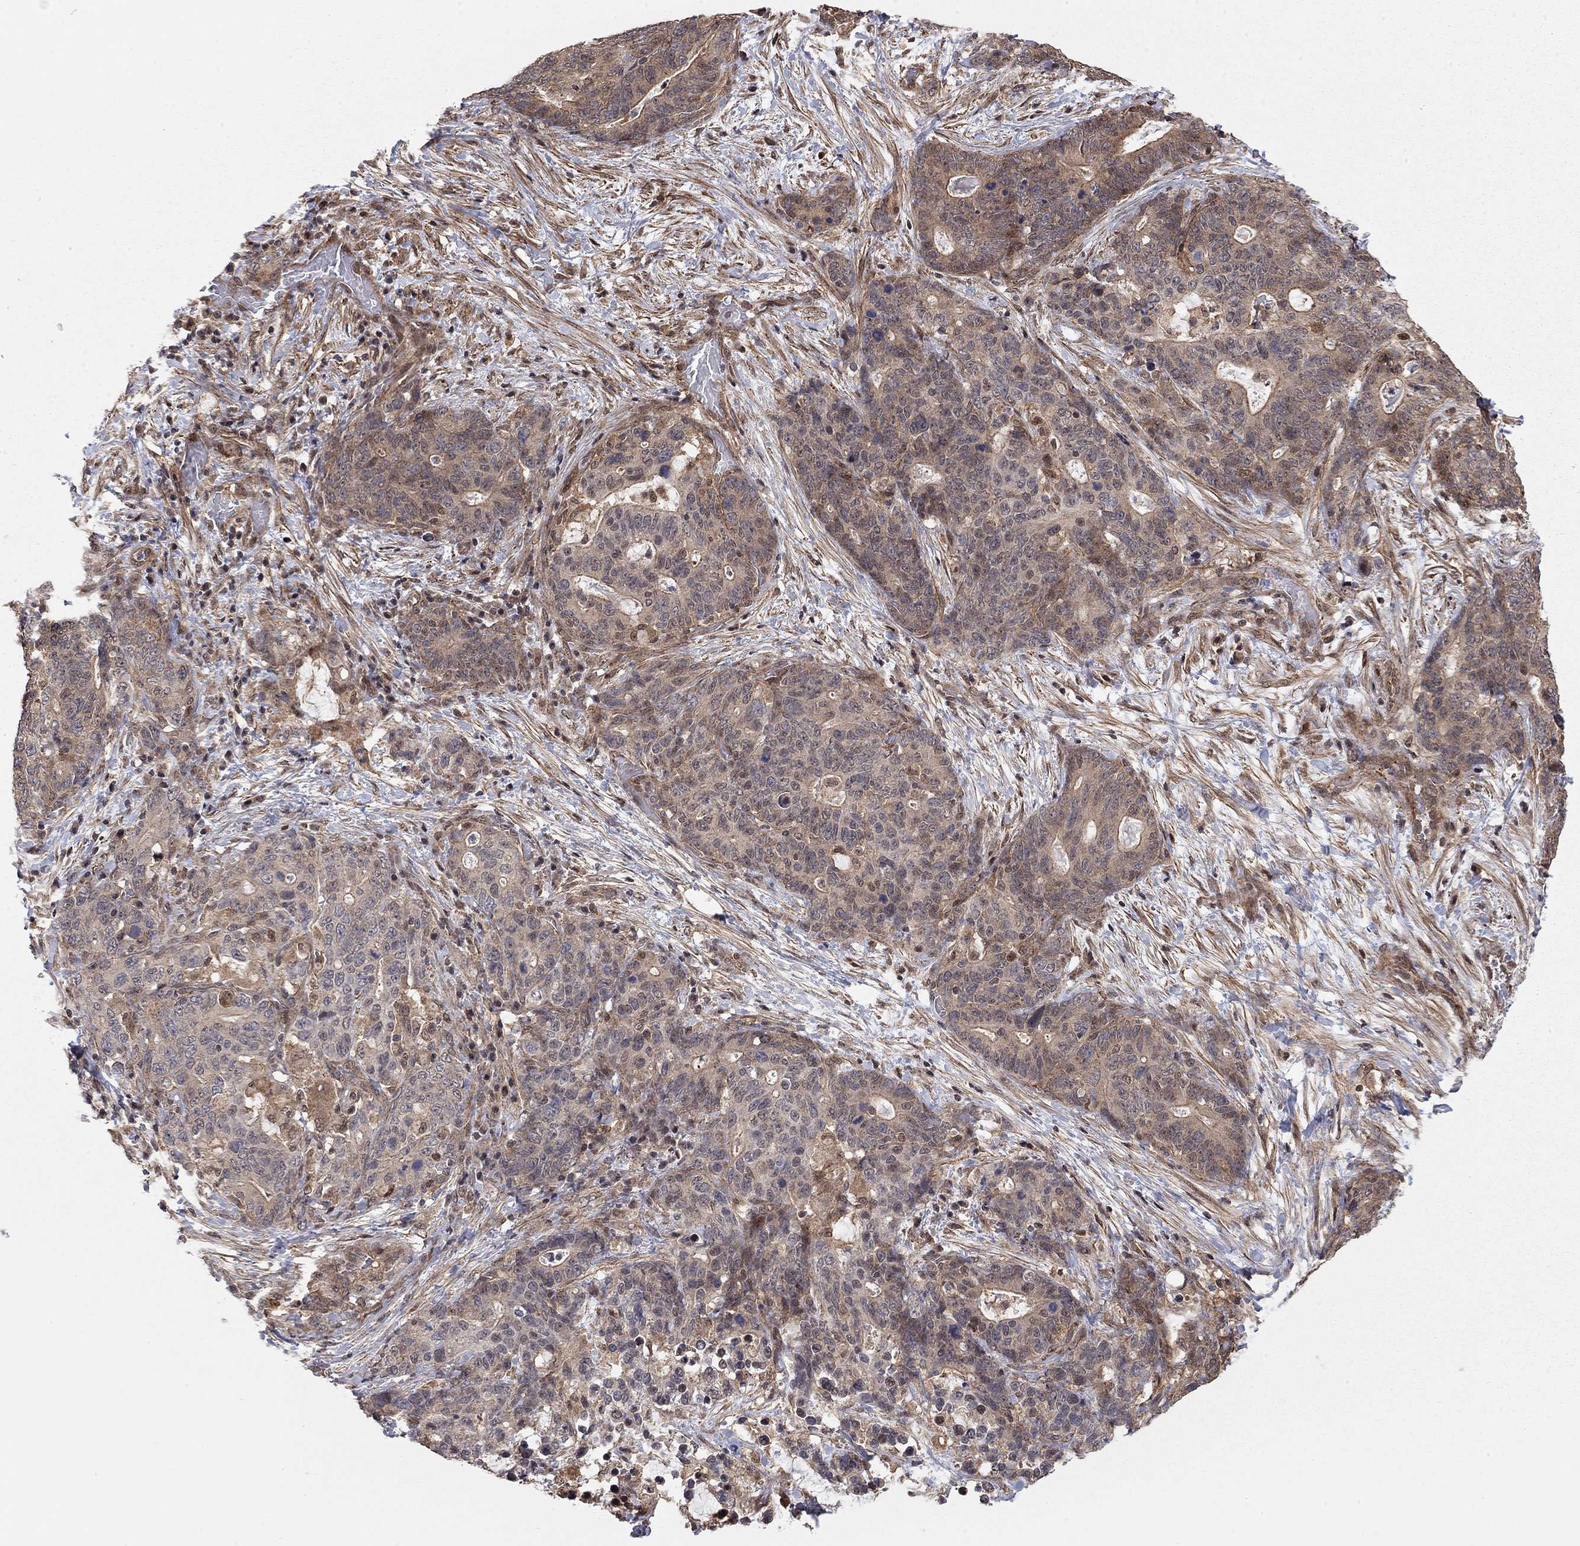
{"staining": {"intensity": "weak", "quantity": "<25%", "location": "cytoplasmic/membranous"}, "tissue": "stomach cancer", "cell_type": "Tumor cells", "image_type": "cancer", "snomed": [{"axis": "morphology", "description": "Normal tissue, NOS"}, {"axis": "morphology", "description": "Adenocarcinoma, NOS"}, {"axis": "topography", "description": "Stomach"}], "caption": "The immunohistochemistry image has no significant staining in tumor cells of stomach cancer (adenocarcinoma) tissue.", "gene": "TDP1", "patient": {"sex": "female", "age": 64}}